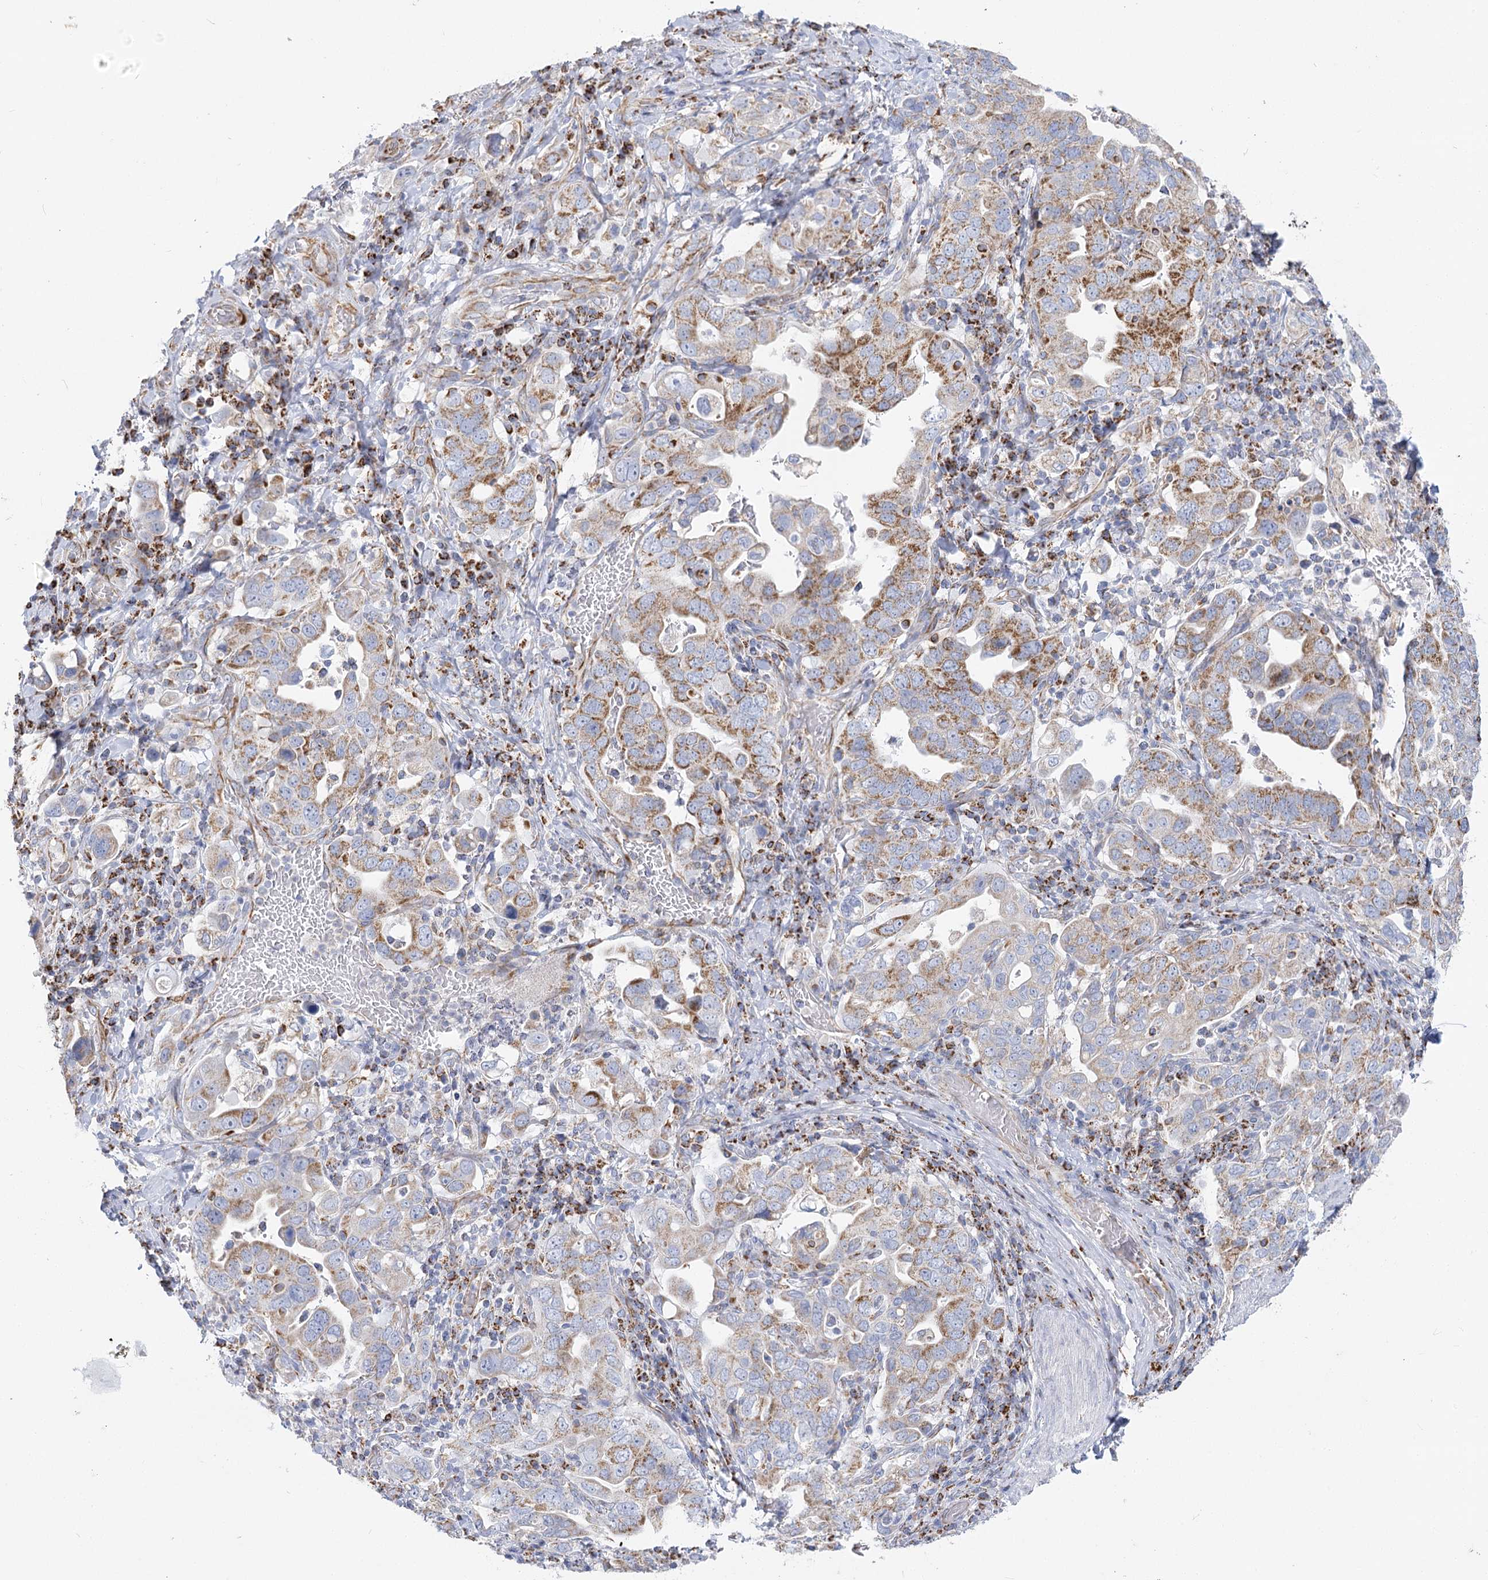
{"staining": {"intensity": "moderate", "quantity": "25%-75%", "location": "cytoplasmic/membranous"}, "tissue": "stomach cancer", "cell_type": "Tumor cells", "image_type": "cancer", "snomed": [{"axis": "morphology", "description": "Adenocarcinoma, NOS"}, {"axis": "topography", "description": "Stomach, upper"}], "caption": "High-power microscopy captured an immunohistochemistry micrograph of stomach cancer (adenocarcinoma), revealing moderate cytoplasmic/membranous expression in approximately 25%-75% of tumor cells. The protein of interest is shown in brown color, while the nuclei are stained blue.", "gene": "DHTKD1", "patient": {"sex": "male", "age": 62}}